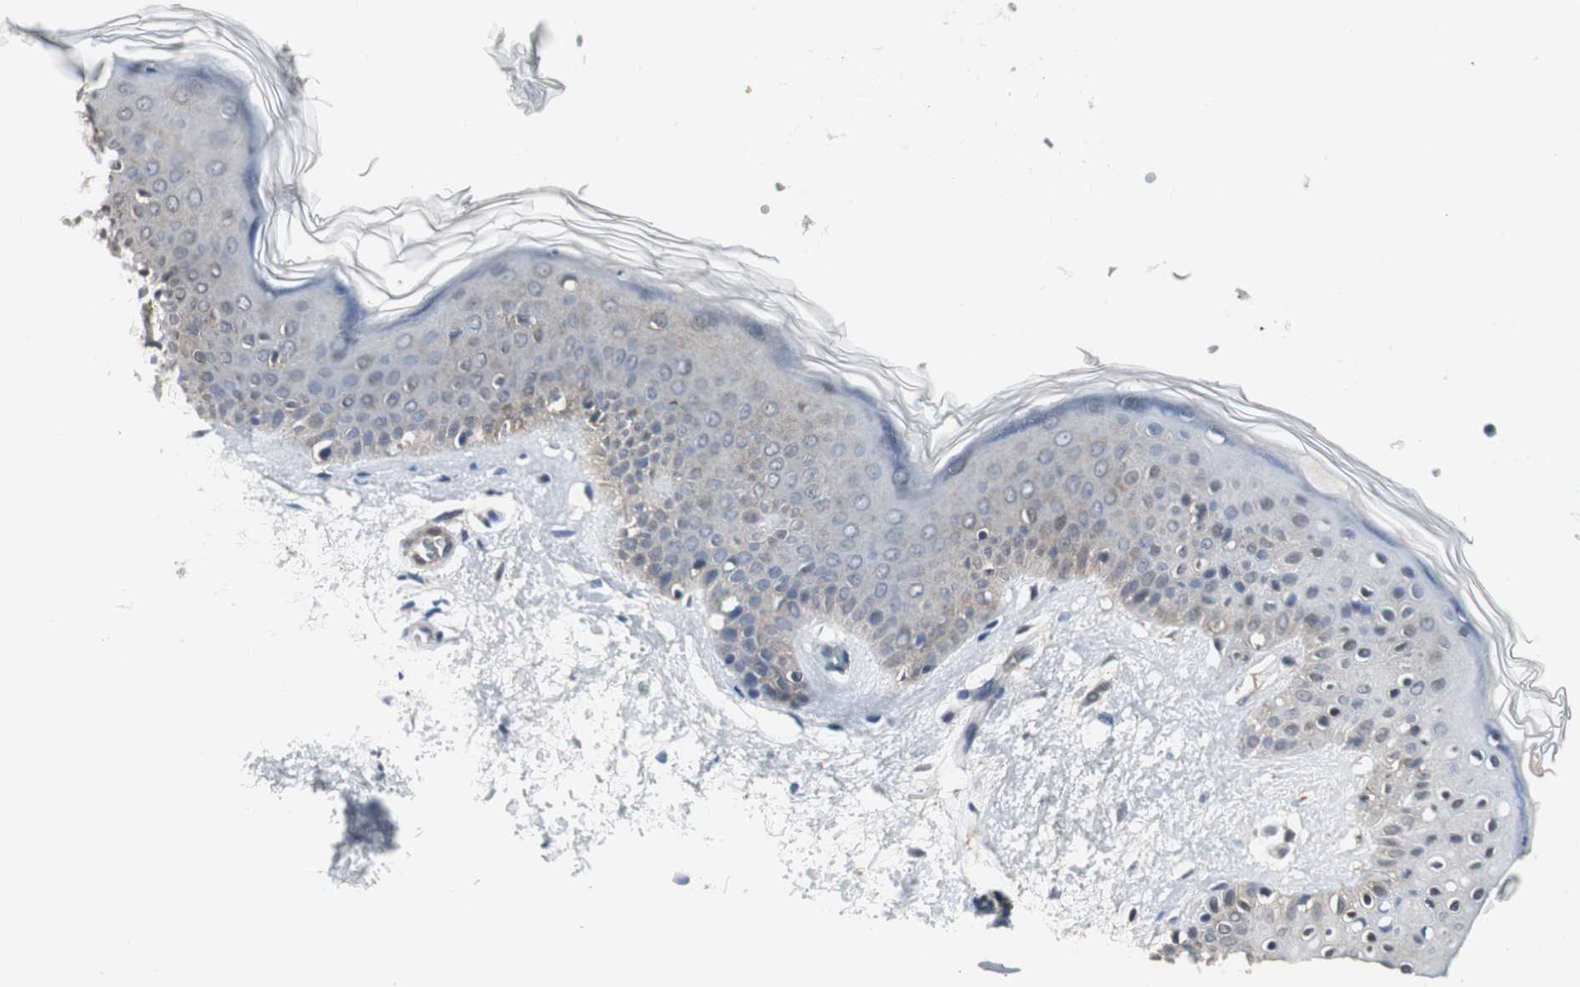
{"staining": {"intensity": "weak", "quantity": "<25%", "location": "cytoplasmic/membranous"}, "tissue": "skin", "cell_type": "Fibroblasts", "image_type": "normal", "snomed": [{"axis": "morphology", "description": "Normal tissue, NOS"}, {"axis": "topography", "description": "Skin"}], "caption": "DAB (3,3'-diaminobenzidine) immunohistochemical staining of unremarkable skin displays no significant expression in fibroblasts.", "gene": "ZSCAN22", "patient": {"sex": "female", "age": 56}}